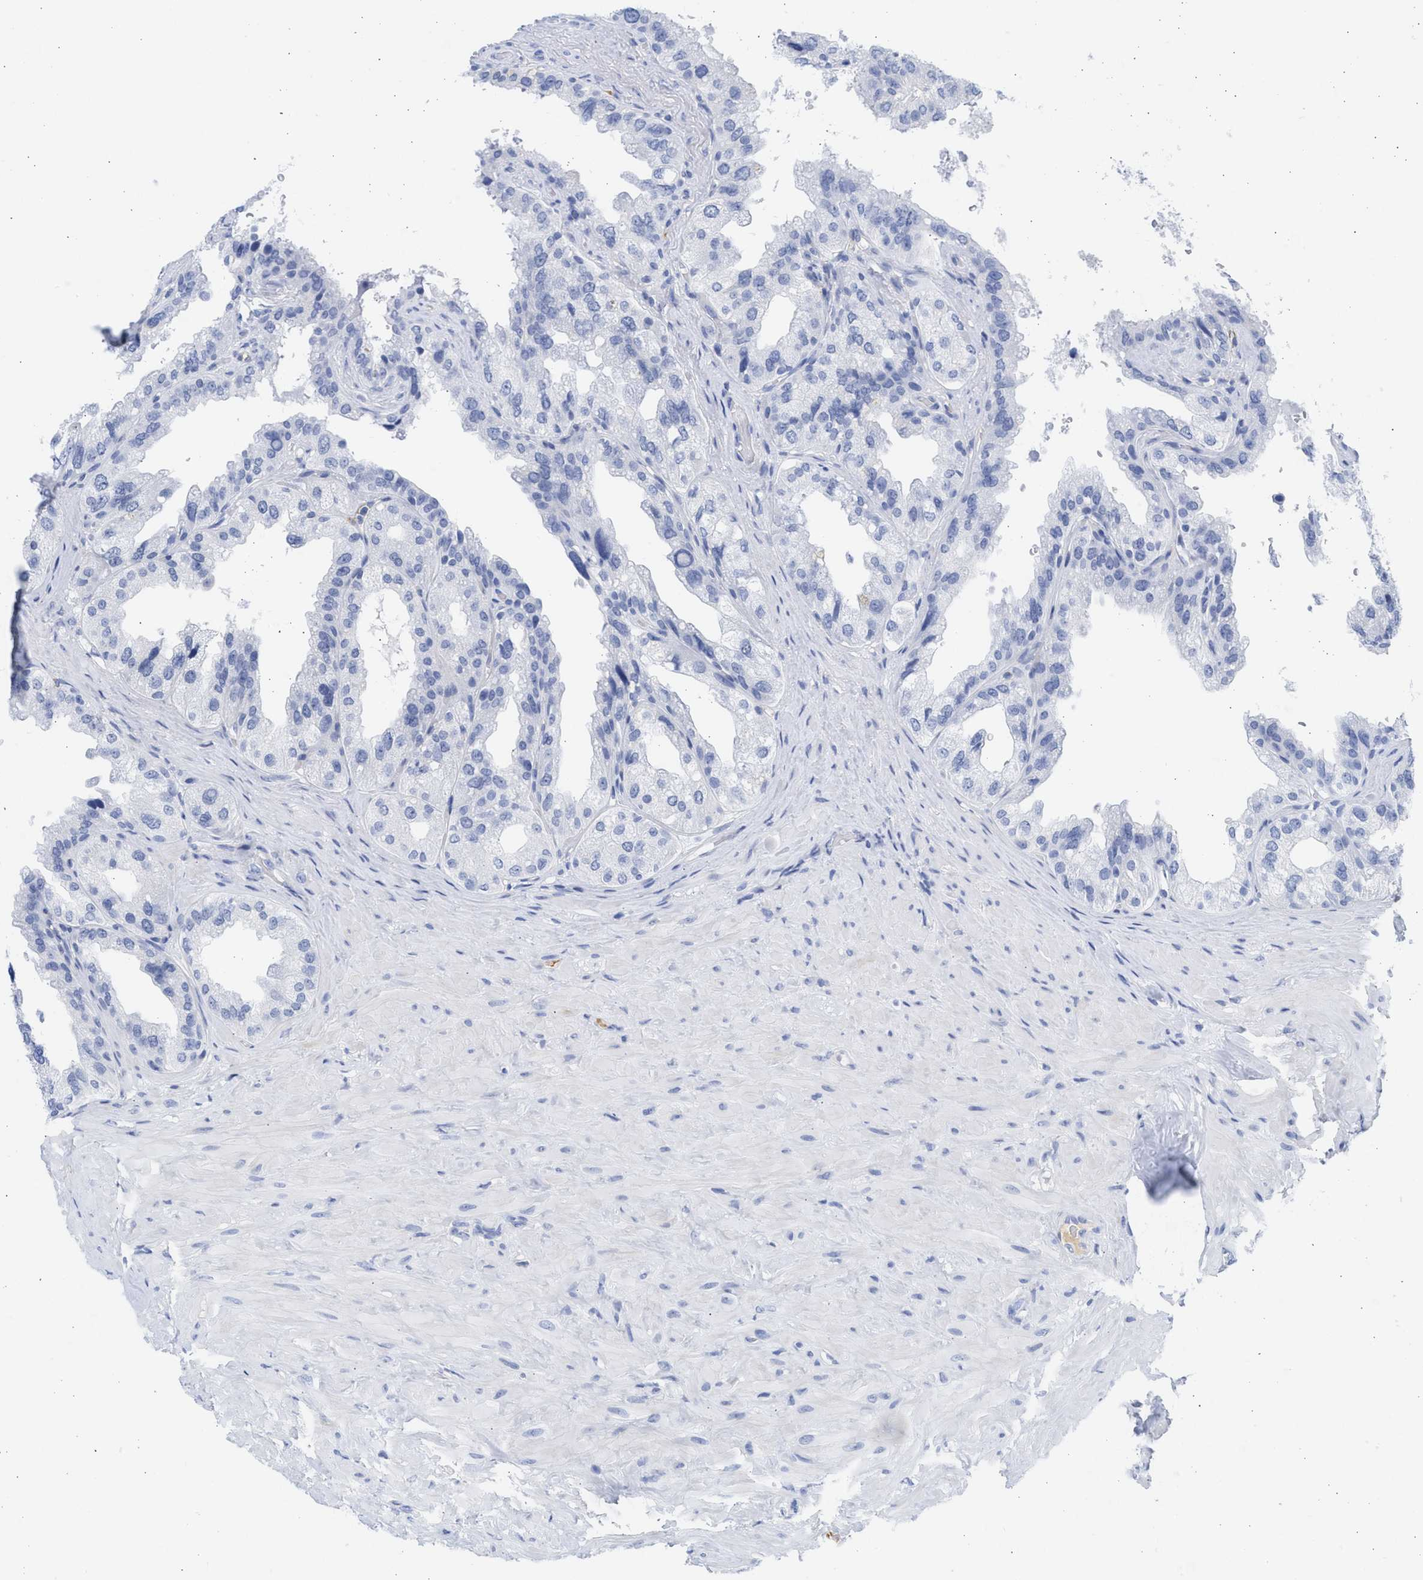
{"staining": {"intensity": "negative", "quantity": "none", "location": "none"}, "tissue": "seminal vesicle", "cell_type": "Glandular cells", "image_type": "normal", "snomed": [{"axis": "morphology", "description": "Normal tissue, NOS"}, {"axis": "topography", "description": "Seminal veicle"}], "caption": "Glandular cells show no significant expression in unremarkable seminal vesicle. Brightfield microscopy of immunohistochemistry stained with DAB (brown) and hematoxylin (blue), captured at high magnification.", "gene": "SPATA3", "patient": {"sex": "male", "age": 68}}